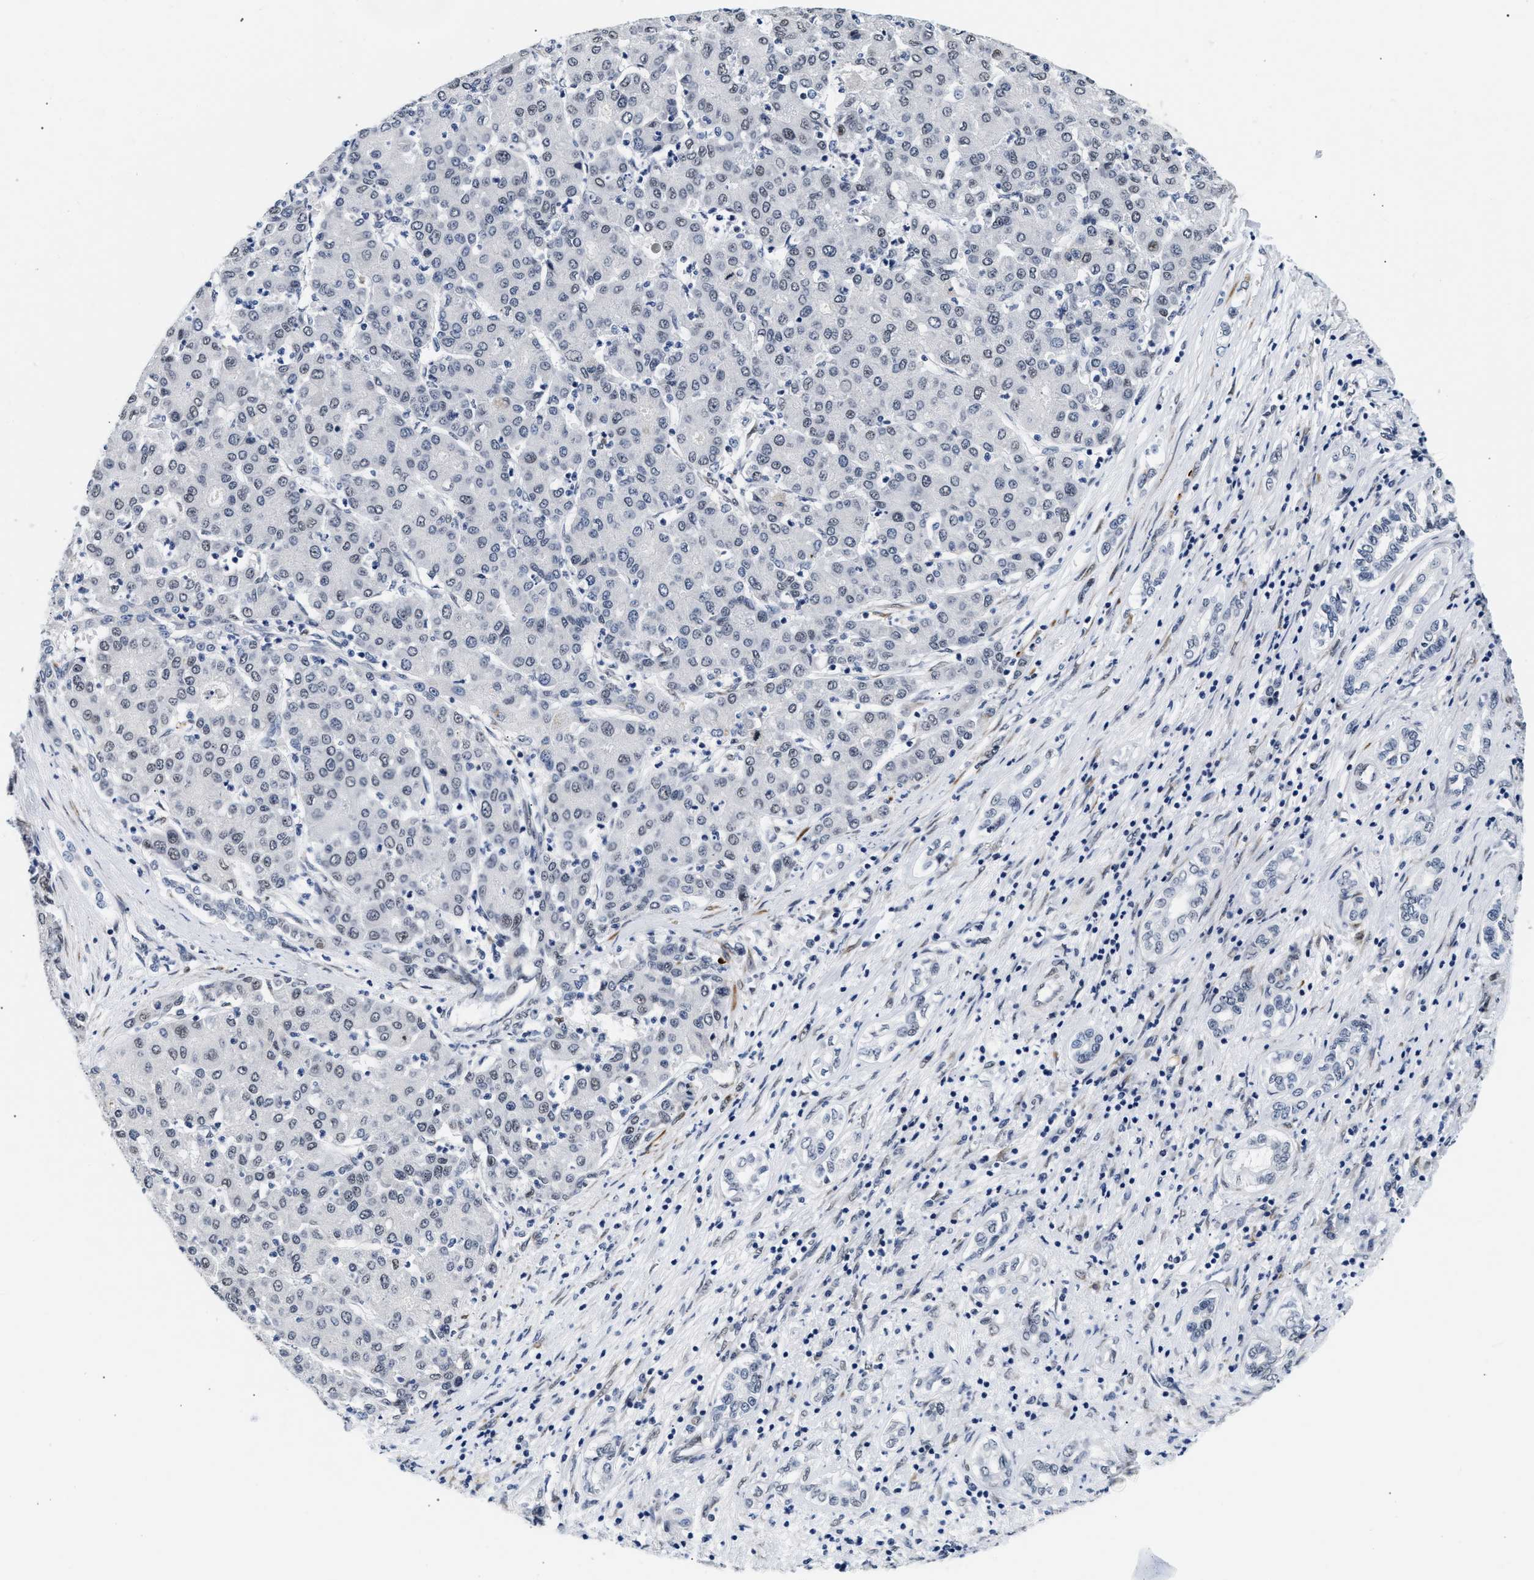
{"staining": {"intensity": "negative", "quantity": "none", "location": "none"}, "tissue": "liver cancer", "cell_type": "Tumor cells", "image_type": "cancer", "snomed": [{"axis": "morphology", "description": "Carcinoma, Hepatocellular, NOS"}, {"axis": "topography", "description": "Liver"}], "caption": "Image shows no protein expression in tumor cells of liver cancer (hepatocellular carcinoma) tissue. (Brightfield microscopy of DAB (3,3'-diaminobenzidine) immunohistochemistry (IHC) at high magnification).", "gene": "THOC1", "patient": {"sex": "male", "age": 65}}